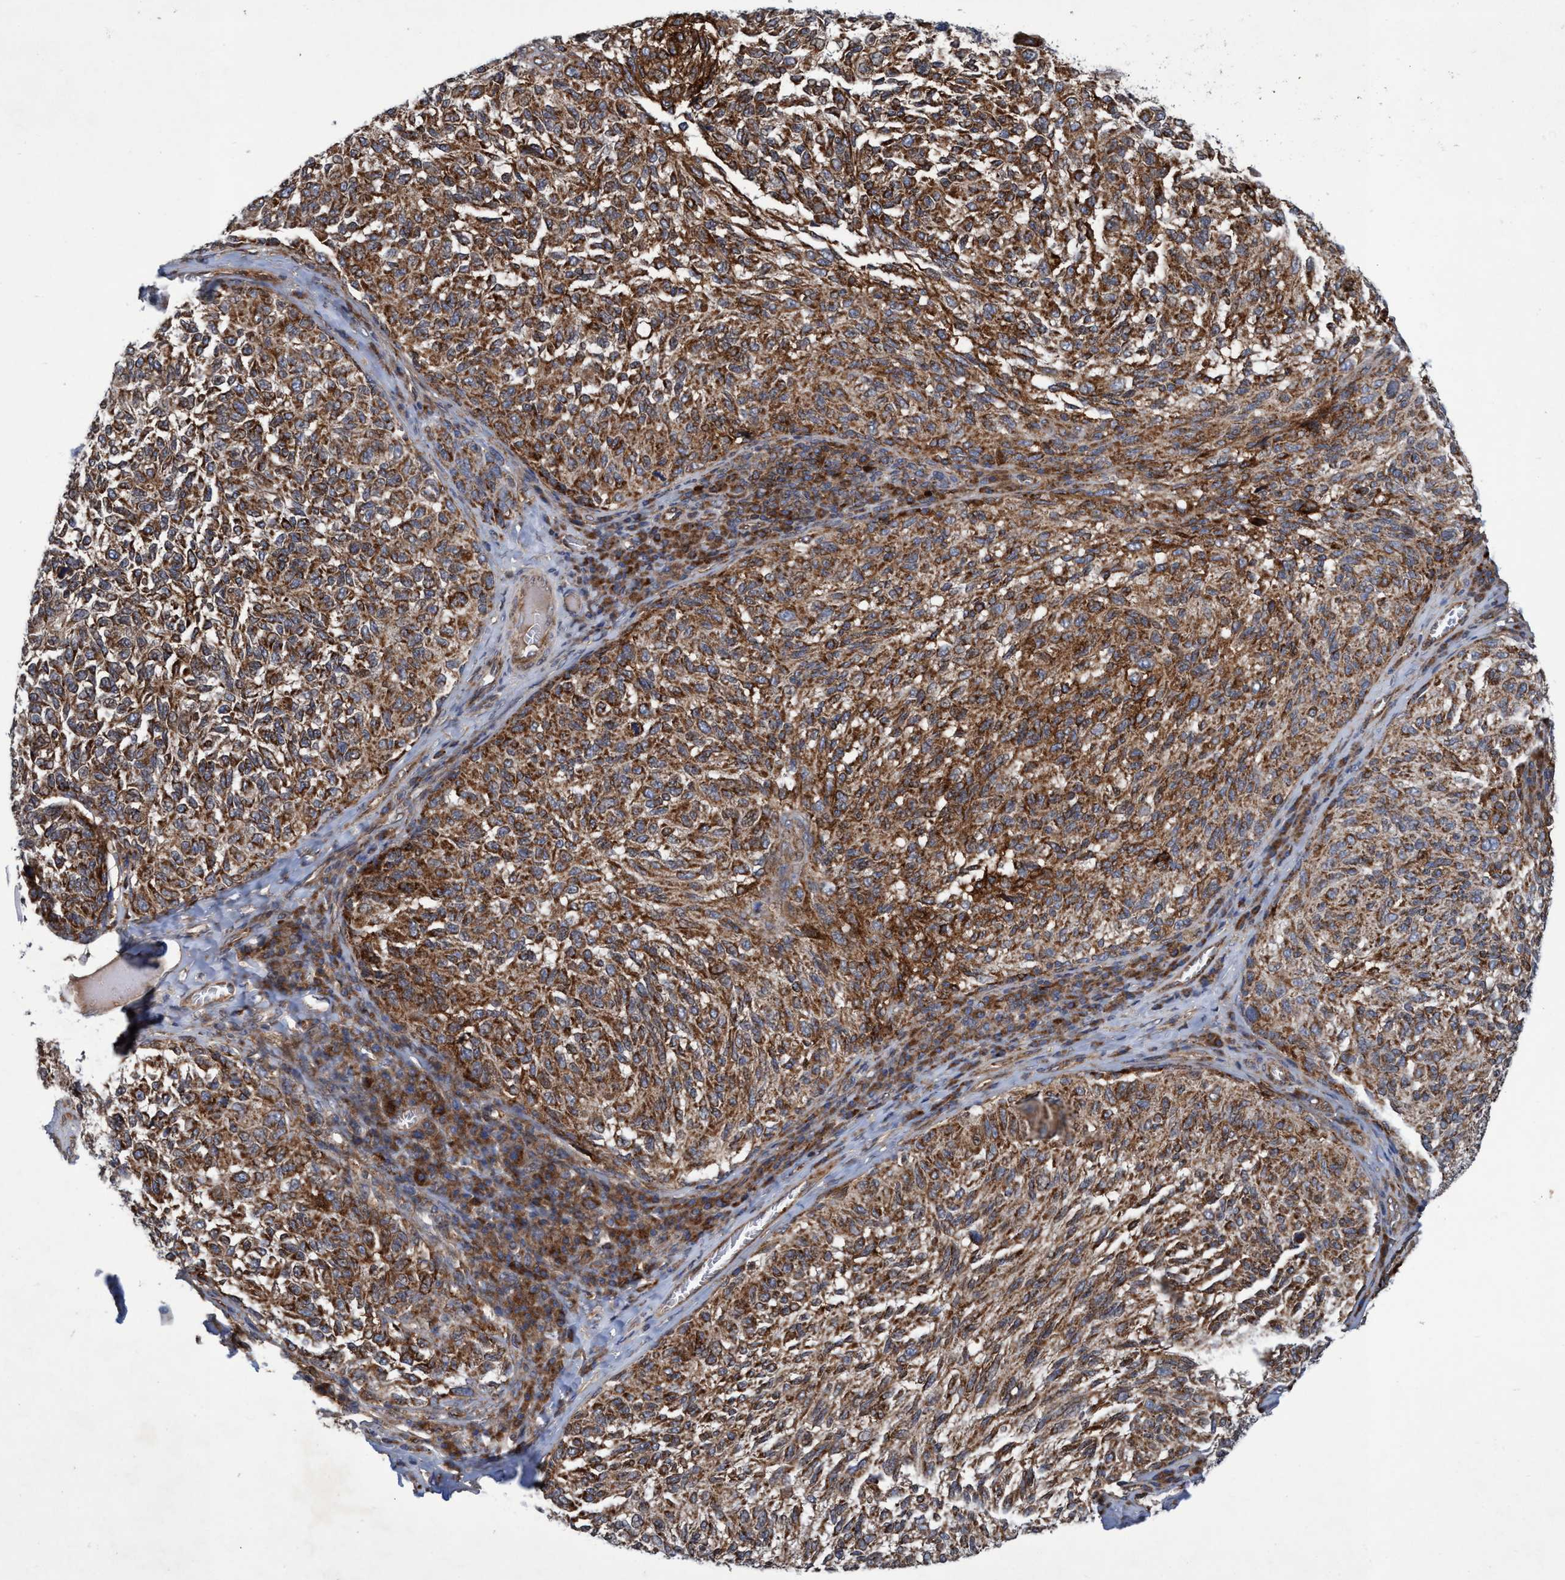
{"staining": {"intensity": "moderate", "quantity": ">75%", "location": "cytoplasmic/membranous"}, "tissue": "melanoma", "cell_type": "Tumor cells", "image_type": "cancer", "snomed": [{"axis": "morphology", "description": "Malignant melanoma, NOS"}, {"axis": "topography", "description": "Skin"}], "caption": "Immunohistochemical staining of human melanoma displays moderate cytoplasmic/membranous protein staining in about >75% of tumor cells. (Brightfield microscopy of DAB IHC at high magnification).", "gene": "SLC16A3", "patient": {"sex": "female", "age": 73}}